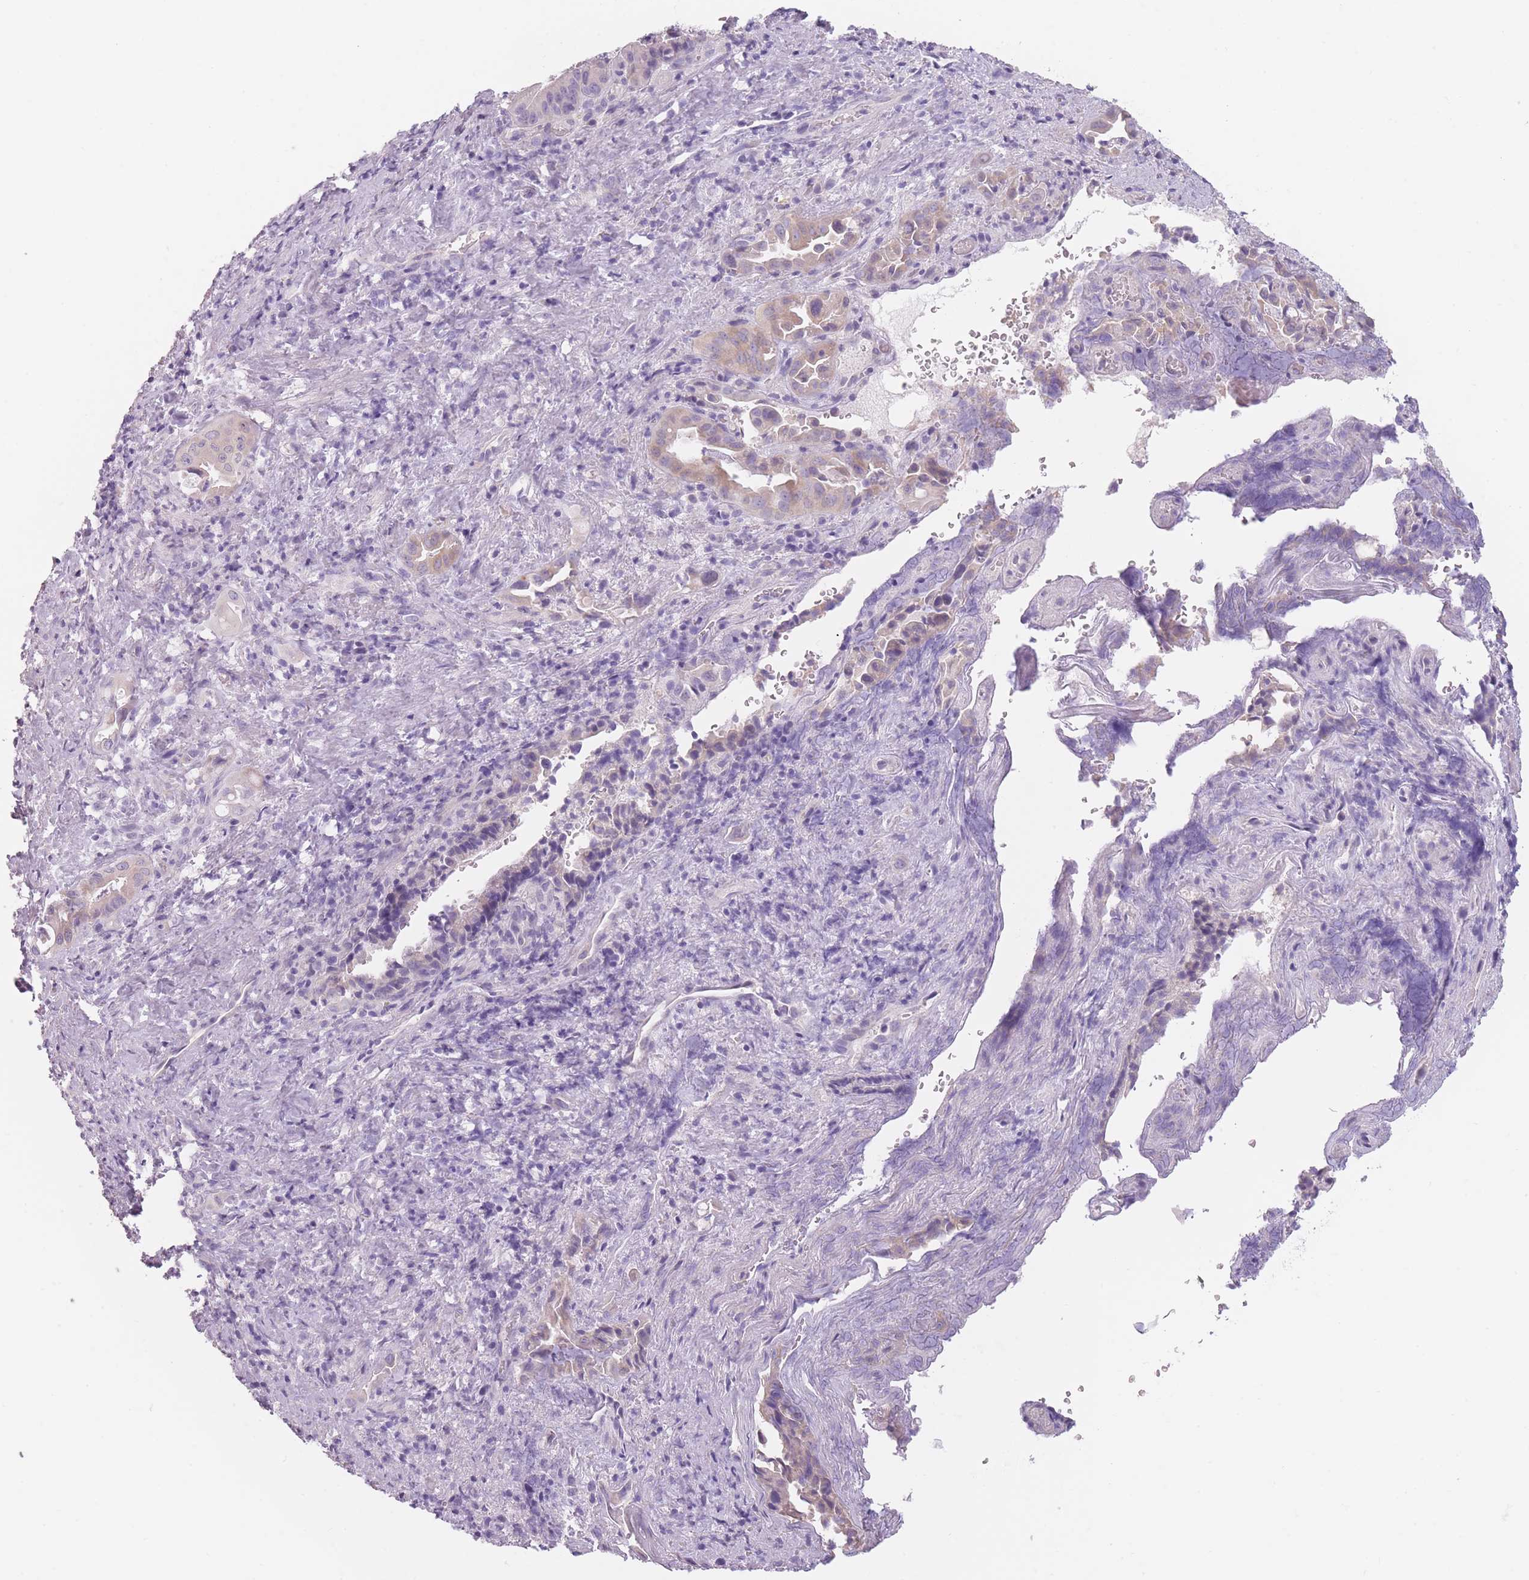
{"staining": {"intensity": "weak", "quantity": "25%-75%", "location": "cytoplasmic/membranous"}, "tissue": "liver cancer", "cell_type": "Tumor cells", "image_type": "cancer", "snomed": [{"axis": "morphology", "description": "Cholangiocarcinoma"}, {"axis": "topography", "description": "Liver"}], "caption": "Immunohistochemistry (IHC) photomicrograph of human liver cancer (cholangiocarcinoma) stained for a protein (brown), which shows low levels of weak cytoplasmic/membranous staining in approximately 25%-75% of tumor cells.", "gene": "TMEM236", "patient": {"sex": "female", "age": 68}}